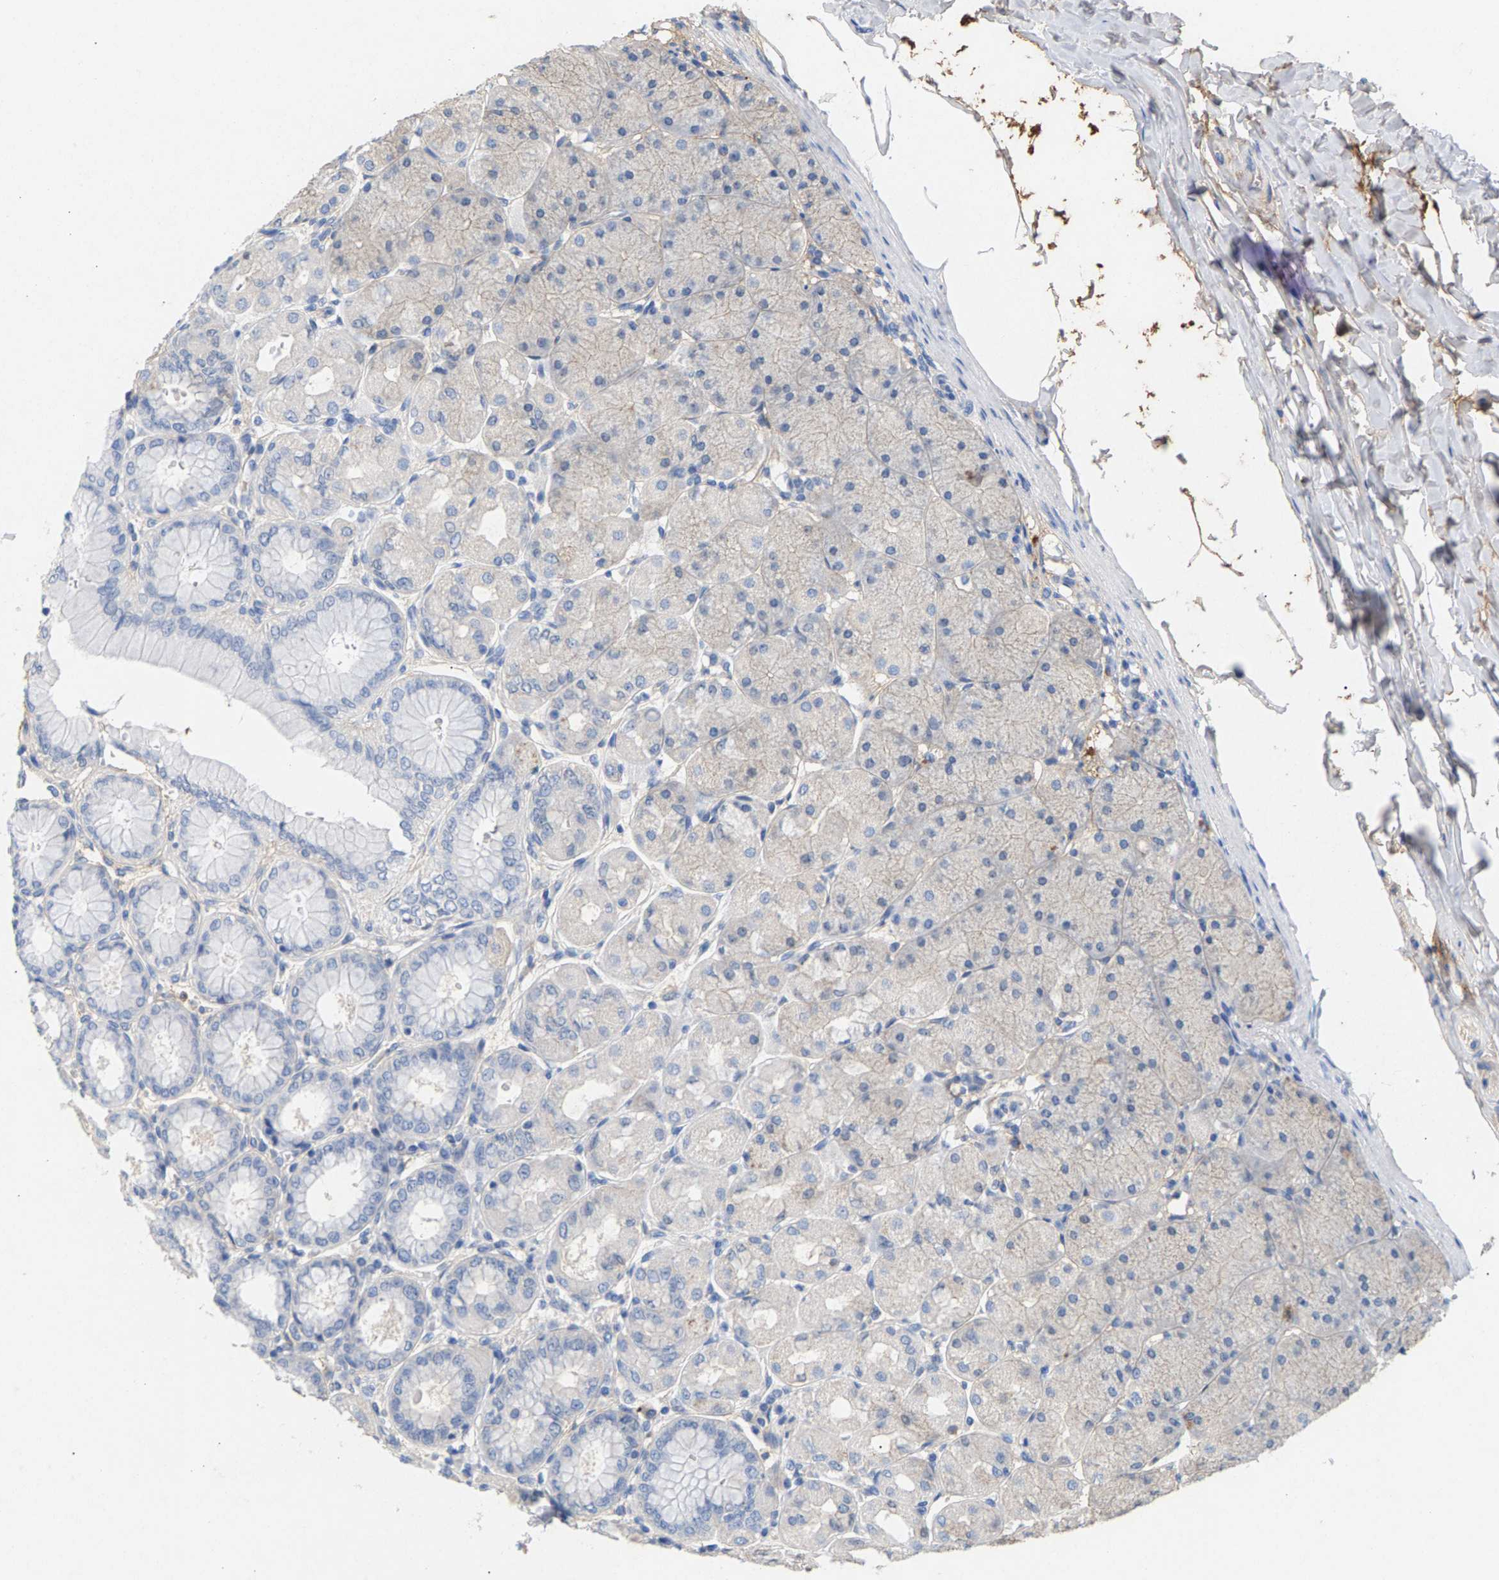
{"staining": {"intensity": "negative", "quantity": "none", "location": "none"}, "tissue": "stomach", "cell_type": "Glandular cells", "image_type": "normal", "snomed": [{"axis": "morphology", "description": "Normal tissue, NOS"}, {"axis": "topography", "description": "Stomach, upper"}], "caption": "Stomach stained for a protein using immunohistochemistry displays no staining glandular cells.", "gene": "APOH", "patient": {"sex": "female", "age": 56}}